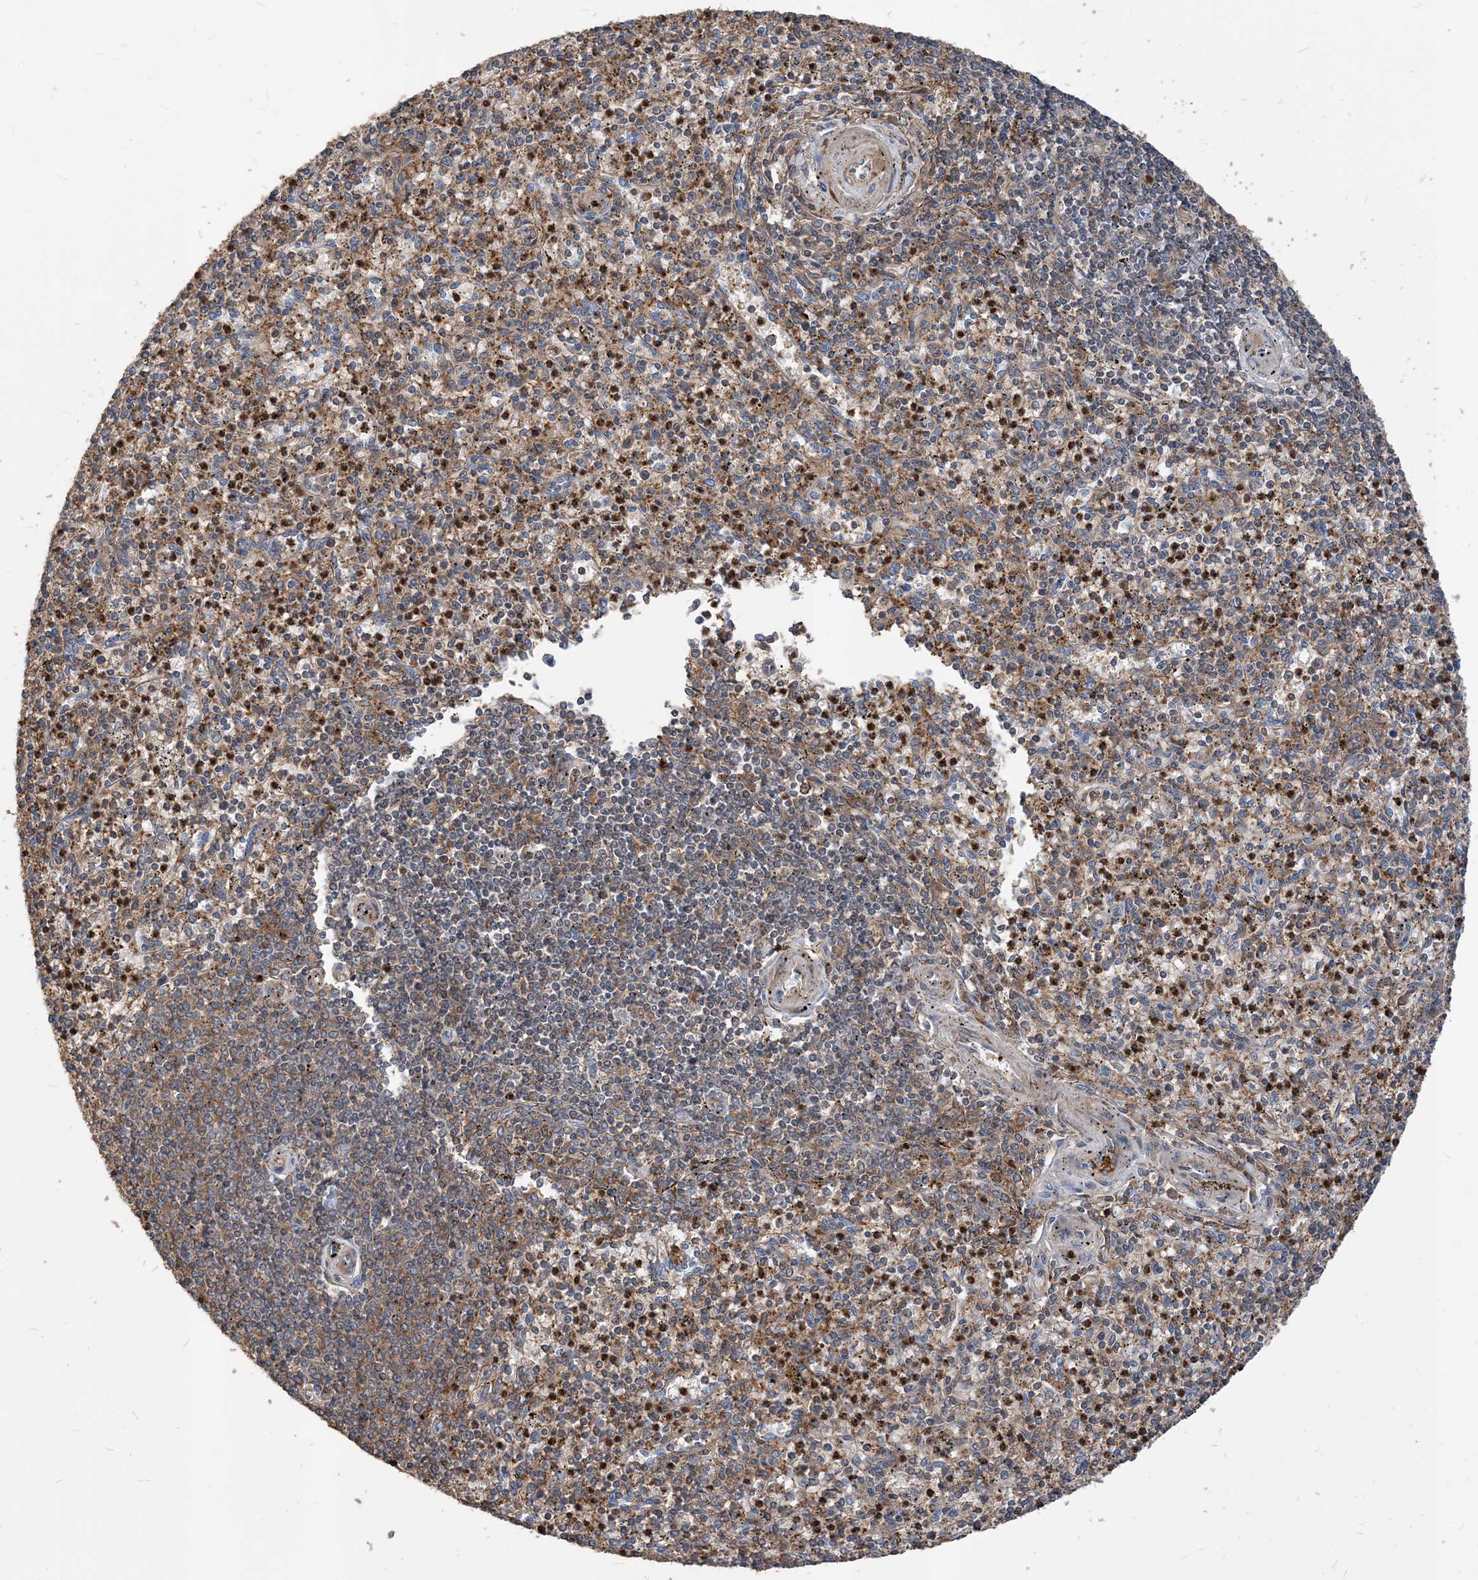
{"staining": {"intensity": "moderate", "quantity": "25%-75%", "location": "cytoplasmic/membranous"}, "tissue": "spleen", "cell_type": "Cells in red pulp", "image_type": "normal", "snomed": [{"axis": "morphology", "description": "Normal tissue, NOS"}, {"axis": "topography", "description": "Spleen"}], "caption": "A high-resolution photomicrograph shows IHC staining of unremarkable spleen, which reveals moderate cytoplasmic/membranous positivity in approximately 25%-75% of cells in red pulp.", "gene": "PARVG", "patient": {"sex": "male", "age": 72}}